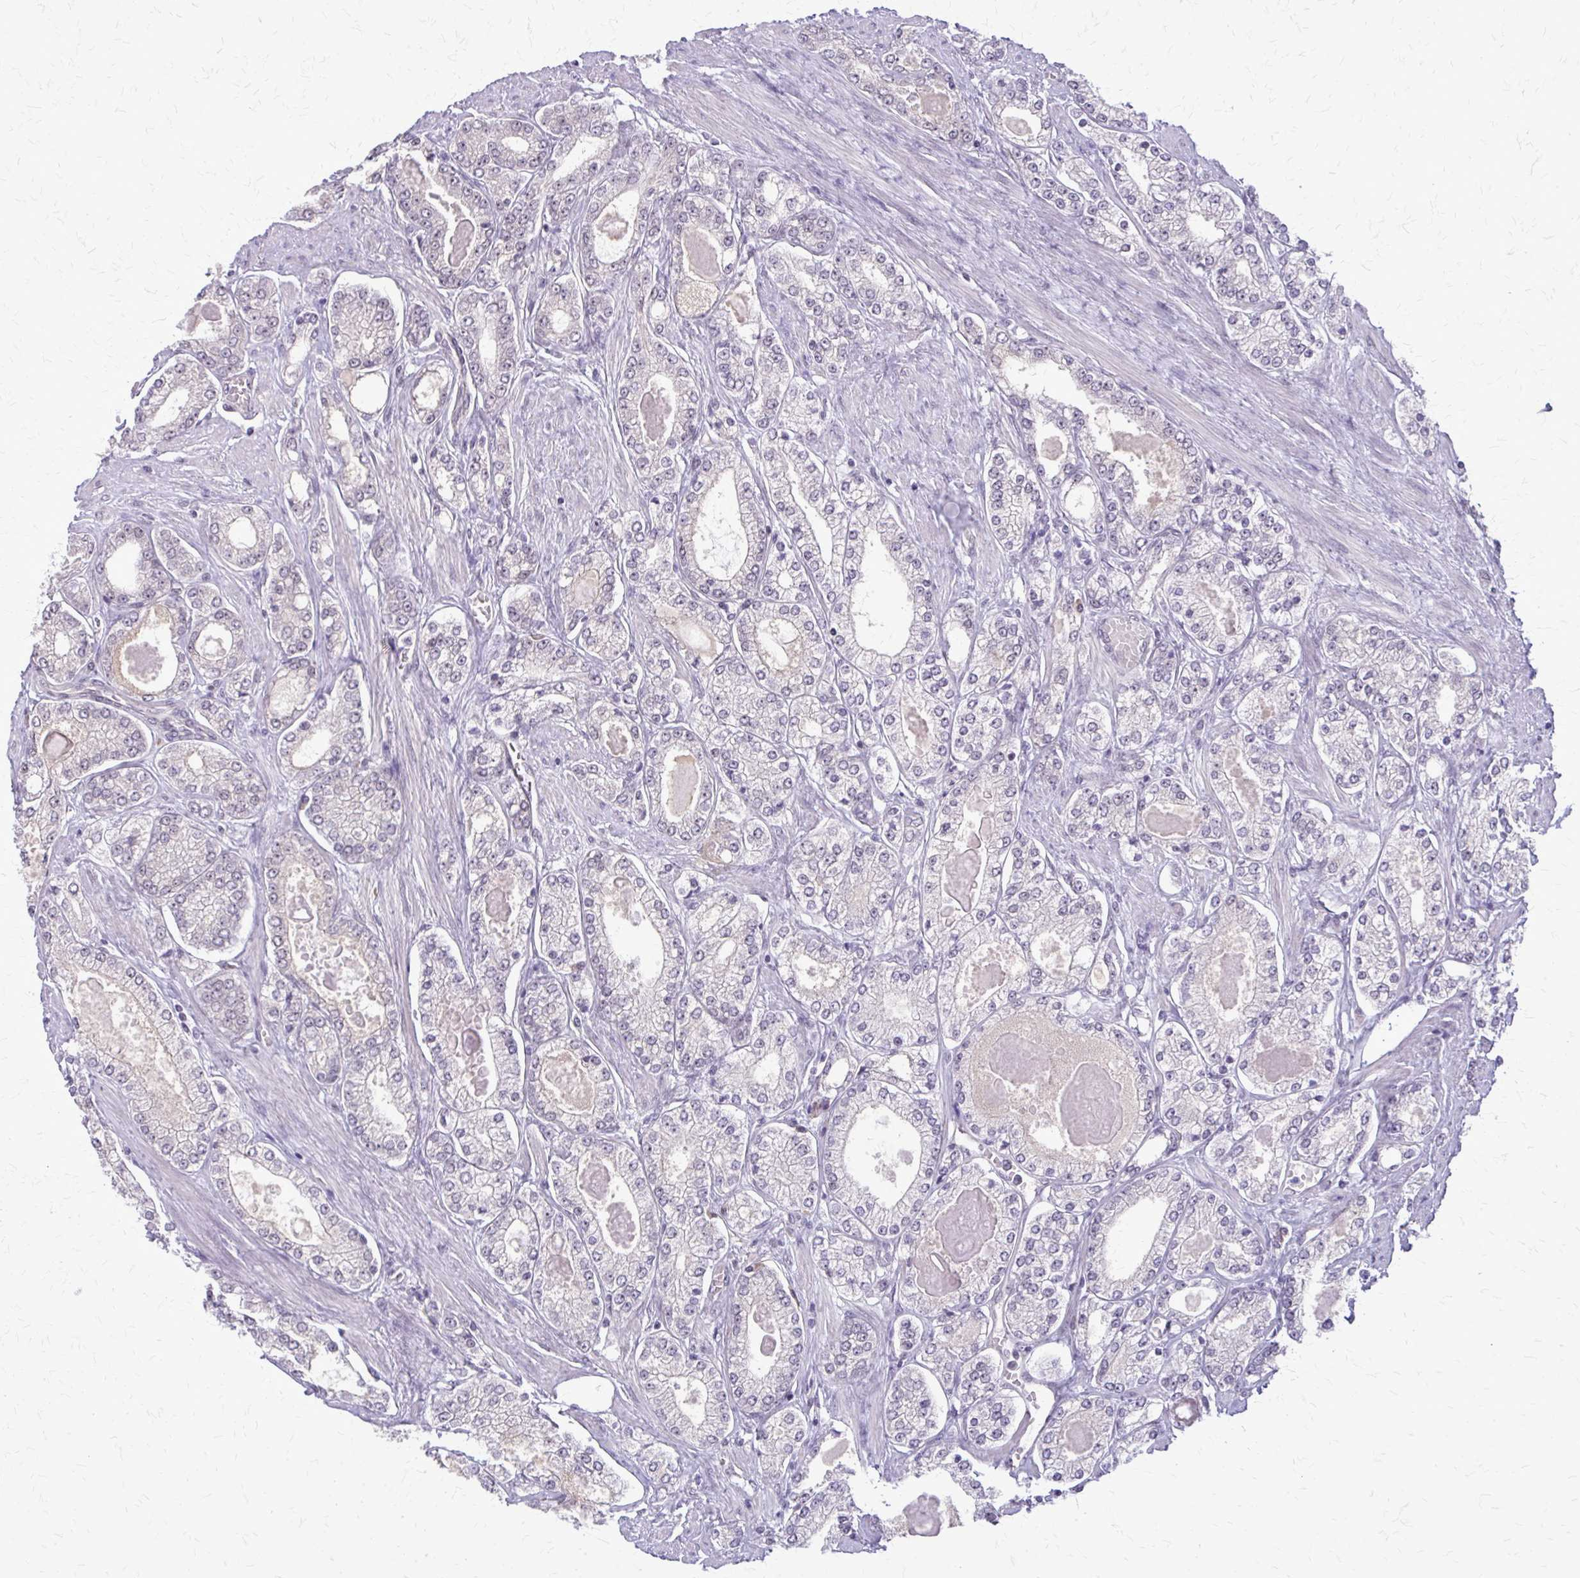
{"staining": {"intensity": "negative", "quantity": "none", "location": "none"}, "tissue": "prostate cancer", "cell_type": "Tumor cells", "image_type": "cancer", "snomed": [{"axis": "morphology", "description": "Adenocarcinoma, High grade"}, {"axis": "topography", "description": "Prostate"}], "caption": "The immunohistochemistry histopathology image has no significant positivity in tumor cells of prostate cancer tissue.", "gene": "PLCB1", "patient": {"sex": "male", "age": 68}}